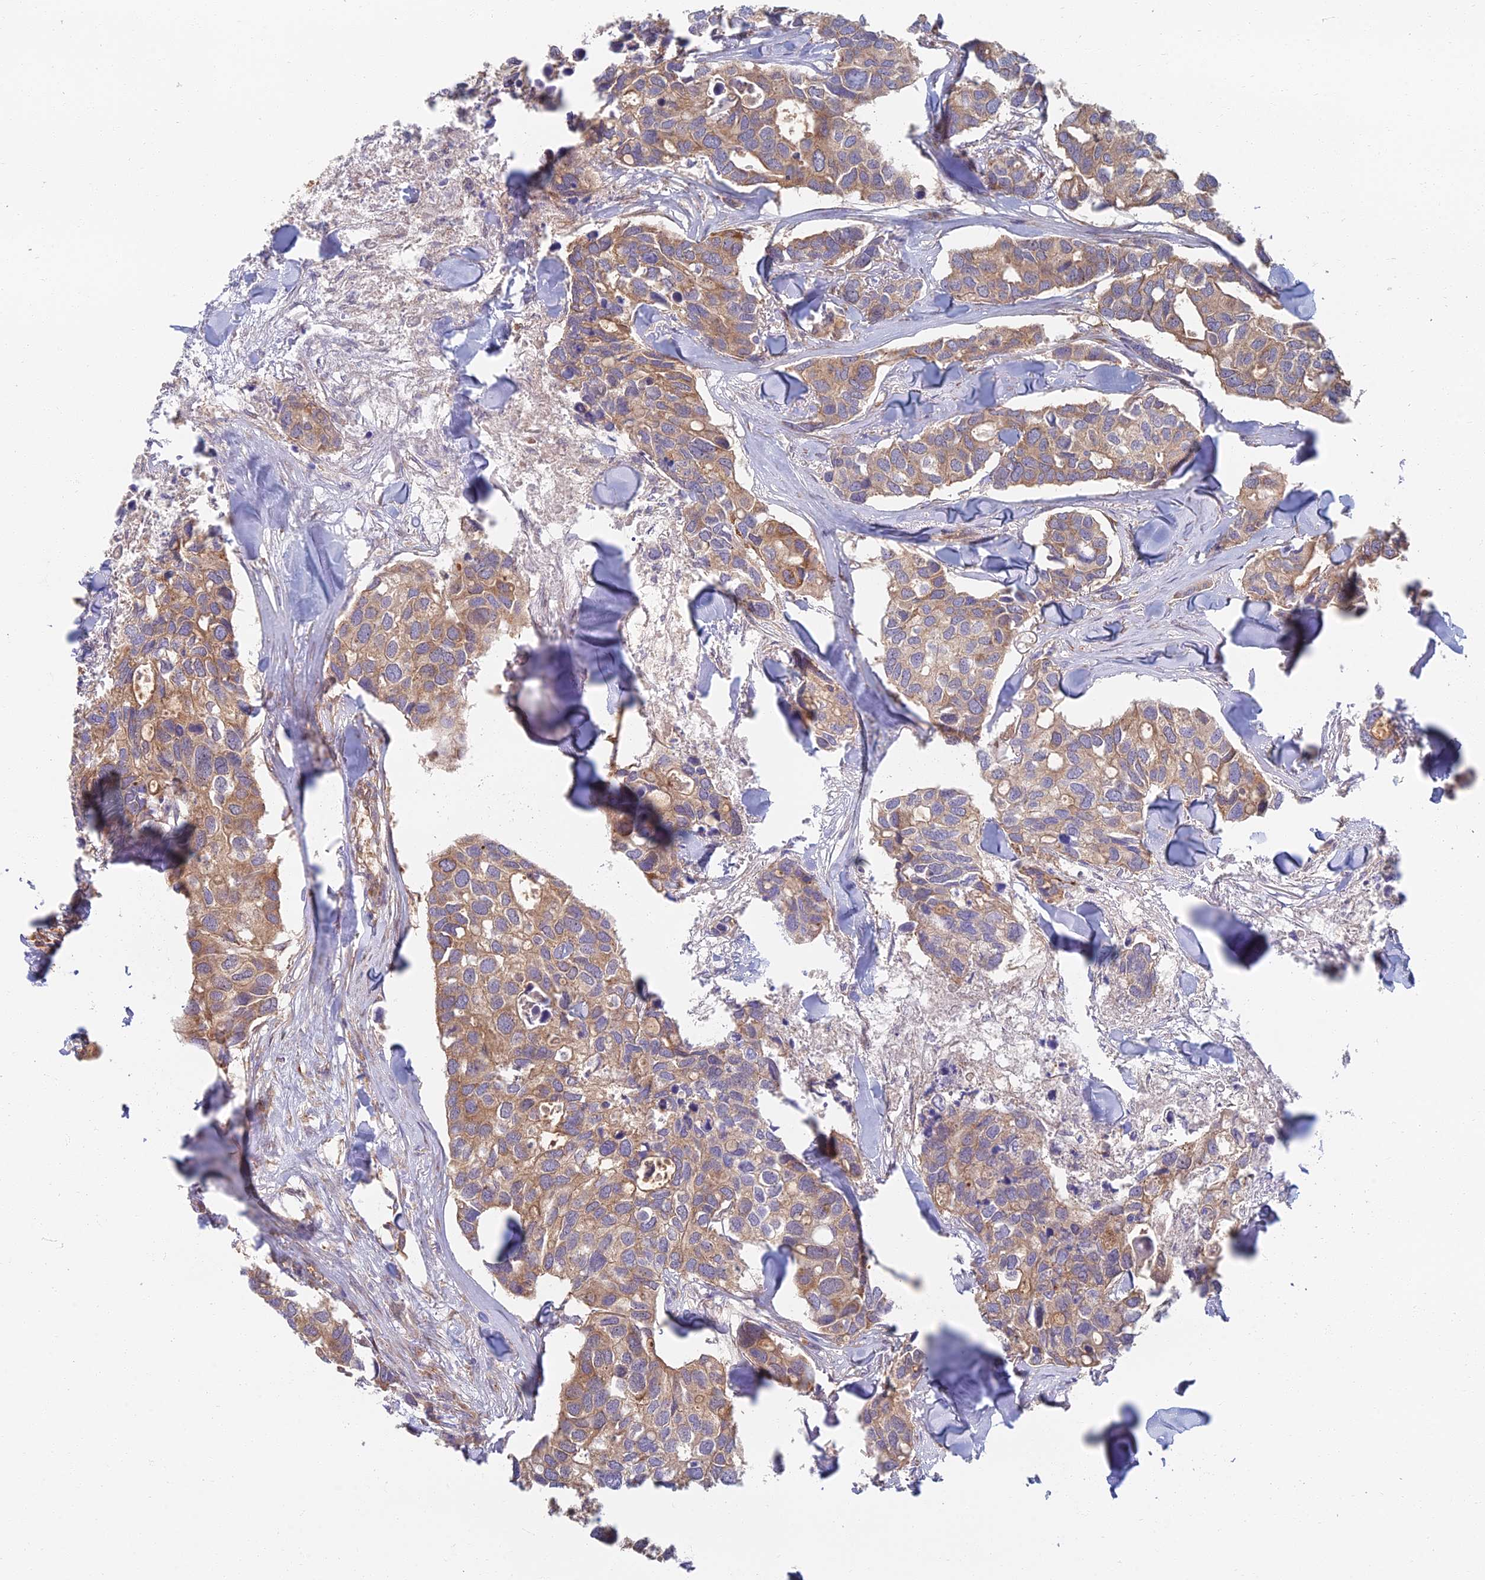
{"staining": {"intensity": "moderate", "quantity": "25%-75%", "location": "cytoplasmic/membranous"}, "tissue": "breast cancer", "cell_type": "Tumor cells", "image_type": "cancer", "snomed": [{"axis": "morphology", "description": "Duct carcinoma"}, {"axis": "topography", "description": "Breast"}], "caption": "This is a micrograph of IHC staining of invasive ductal carcinoma (breast), which shows moderate positivity in the cytoplasmic/membranous of tumor cells.", "gene": "RBSN", "patient": {"sex": "female", "age": 83}}